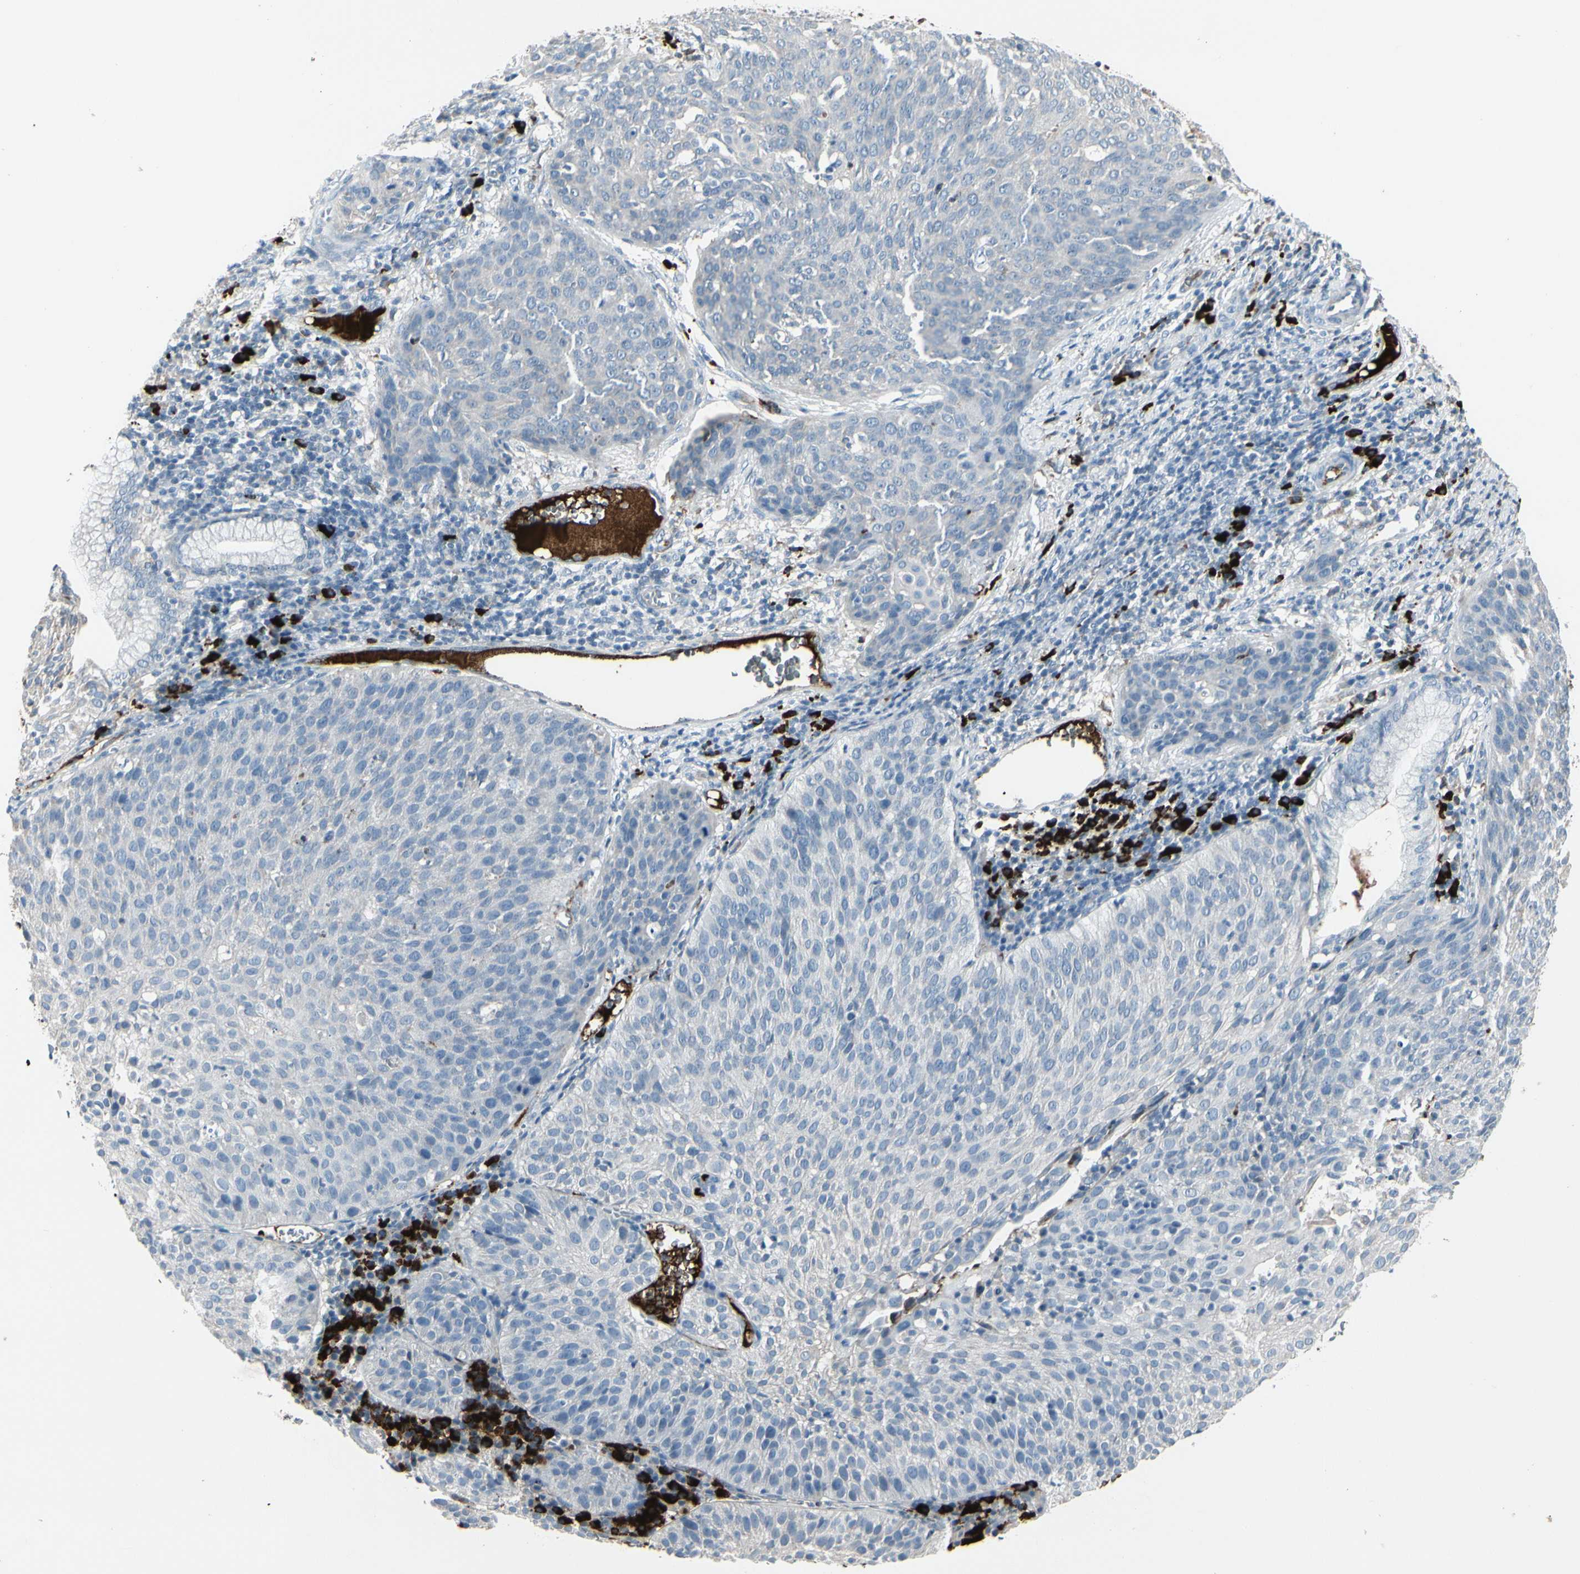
{"staining": {"intensity": "negative", "quantity": "none", "location": "none"}, "tissue": "cervical cancer", "cell_type": "Tumor cells", "image_type": "cancer", "snomed": [{"axis": "morphology", "description": "Squamous cell carcinoma, NOS"}, {"axis": "topography", "description": "Cervix"}], "caption": "The immunohistochemistry (IHC) photomicrograph has no significant staining in tumor cells of cervical squamous cell carcinoma tissue.", "gene": "IGHG1", "patient": {"sex": "female", "age": 38}}